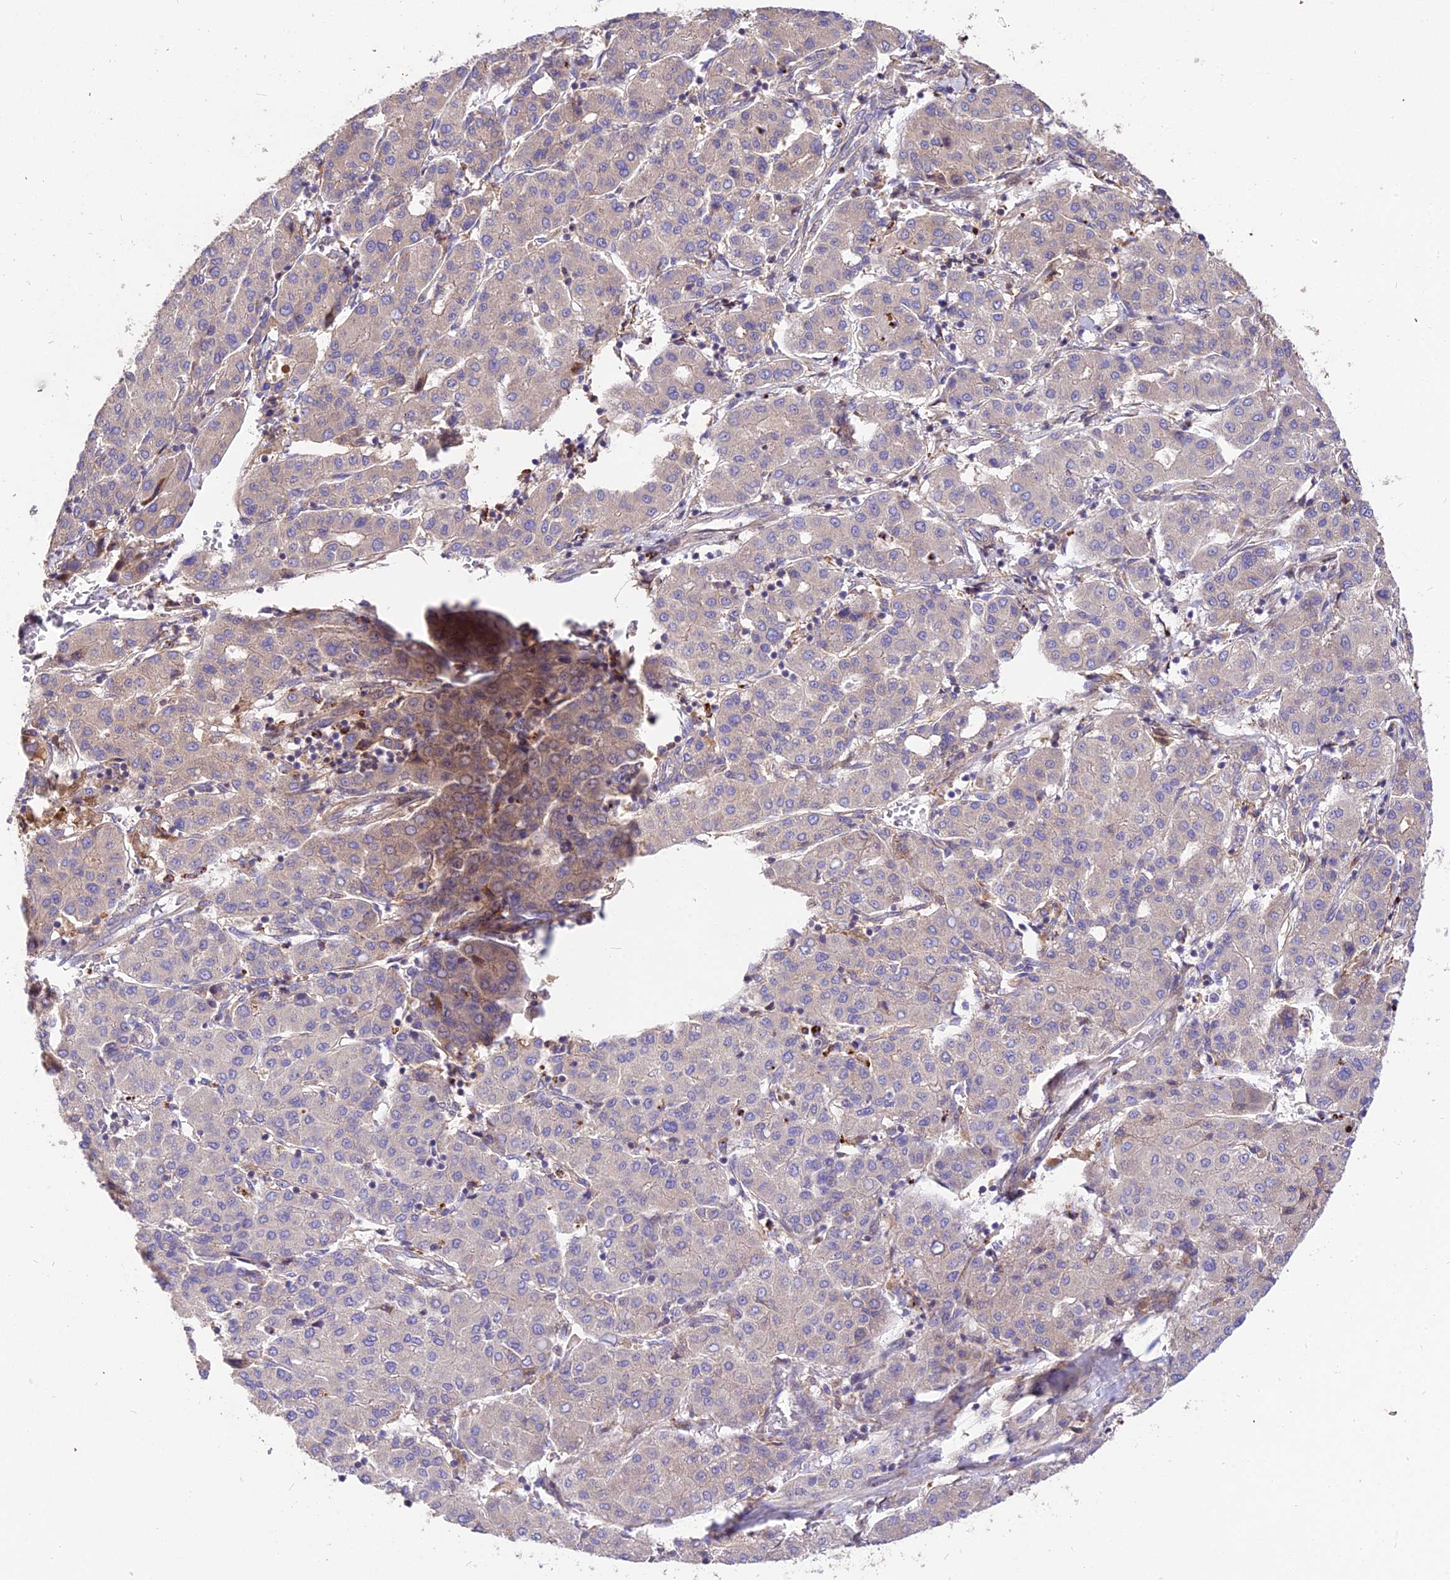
{"staining": {"intensity": "weak", "quantity": "<25%", "location": "cytoplasmic/membranous"}, "tissue": "liver cancer", "cell_type": "Tumor cells", "image_type": "cancer", "snomed": [{"axis": "morphology", "description": "Carcinoma, Hepatocellular, NOS"}, {"axis": "topography", "description": "Liver"}], "caption": "Immunohistochemical staining of human liver cancer shows no significant staining in tumor cells.", "gene": "ROCK1", "patient": {"sex": "male", "age": 65}}